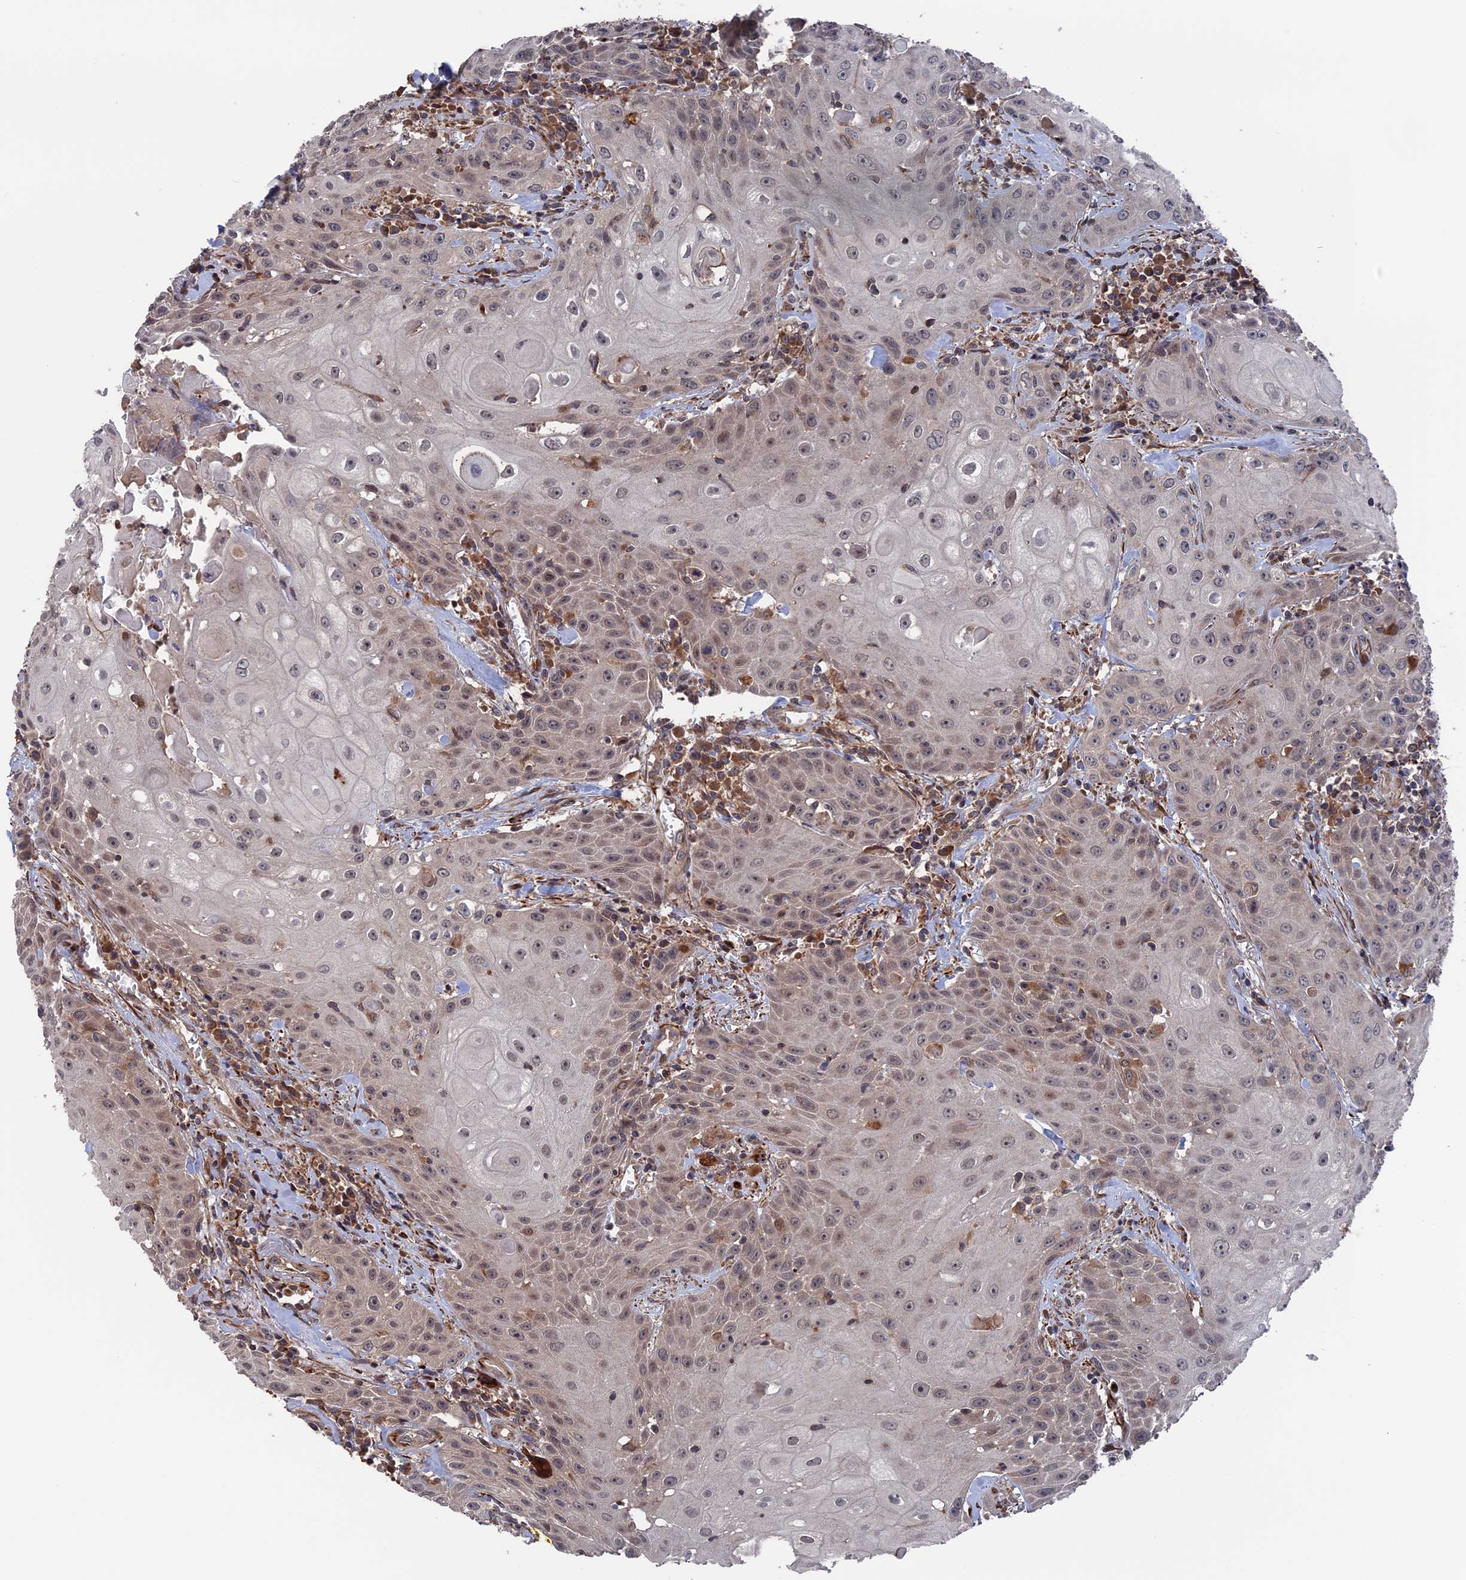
{"staining": {"intensity": "weak", "quantity": "<25%", "location": "cytoplasmic/membranous"}, "tissue": "head and neck cancer", "cell_type": "Tumor cells", "image_type": "cancer", "snomed": [{"axis": "morphology", "description": "Squamous cell carcinoma, NOS"}, {"axis": "topography", "description": "Oral tissue"}, {"axis": "topography", "description": "Head-Neck"}], "caption": "Tumor cells are negative for protein expression in human head and neck cancer (squamous cell carcinoma). (Stains: DAB (3,3'-diaminobenzidine) IHC with hematoxylin counter stain, Microscopy: brightfield microscopy at high magnification).", "gene": "PLA2G15", "patient": {"sex": "female", "age": 82}}